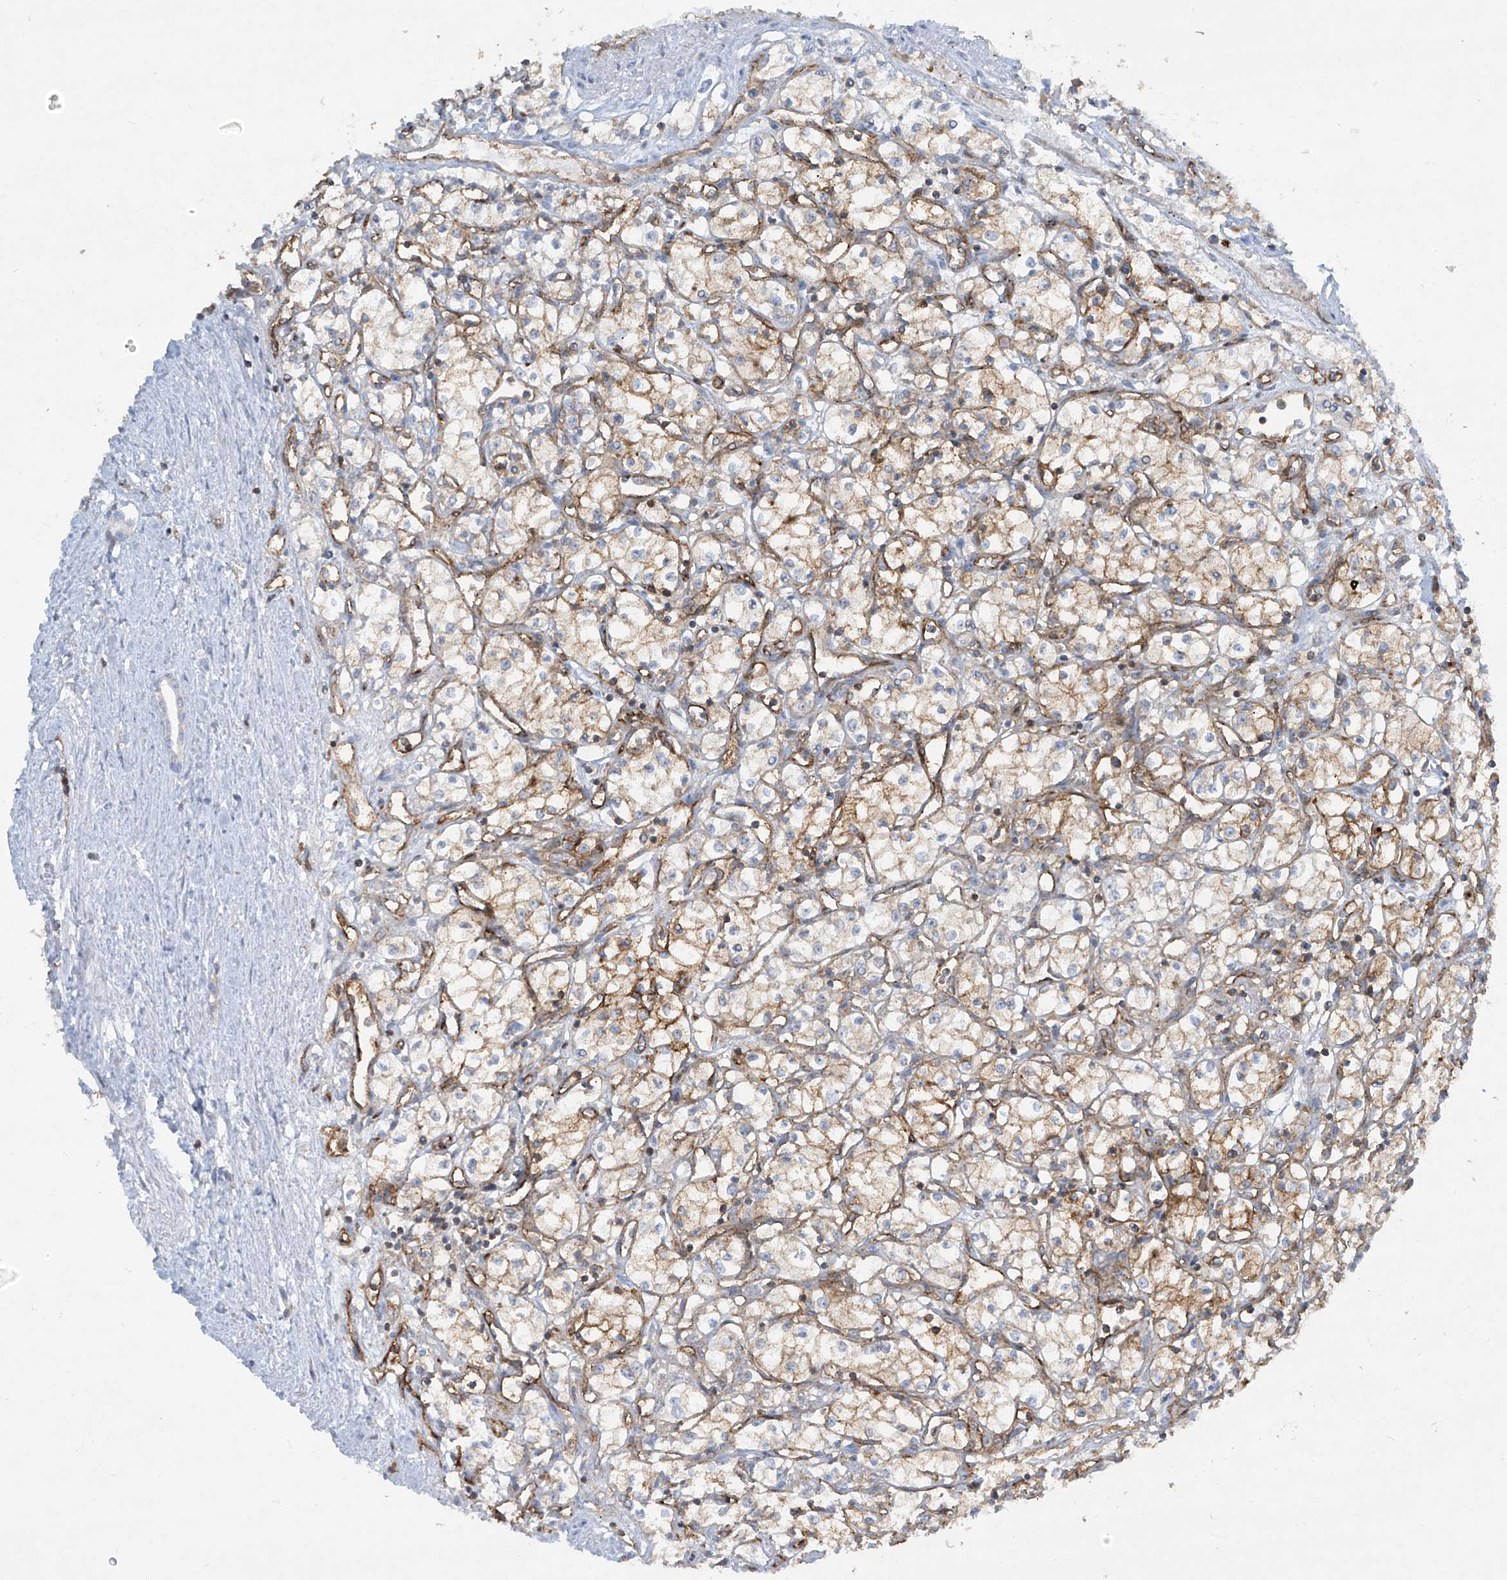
{"staining": {"intensity": "moderate", "quantity": "25%-75%", "location": "cytoplasmic/membranous"}, "tissue": "renal cancer", "cell_type": "Tumor cells", "image_type": "cancer", "snomed": [{"axis": "morphology", "description": "Adenocarcinoma, NOS"}, {"axis": "topography", "description": "Kidney"}], "caption": "IHC photomicrograph of neoplastic tissue: human renal cancer (adenocarcinoma) stained using immunohistochemistry displays medium levels of moderate protein expression localized specifically in the cytoplasmic/membranous of tumor cells, appearing as a cytoplasmic/membranous brown color.", "gene": "HLA-E", "patient": {"sex": "male", "age": 59}}